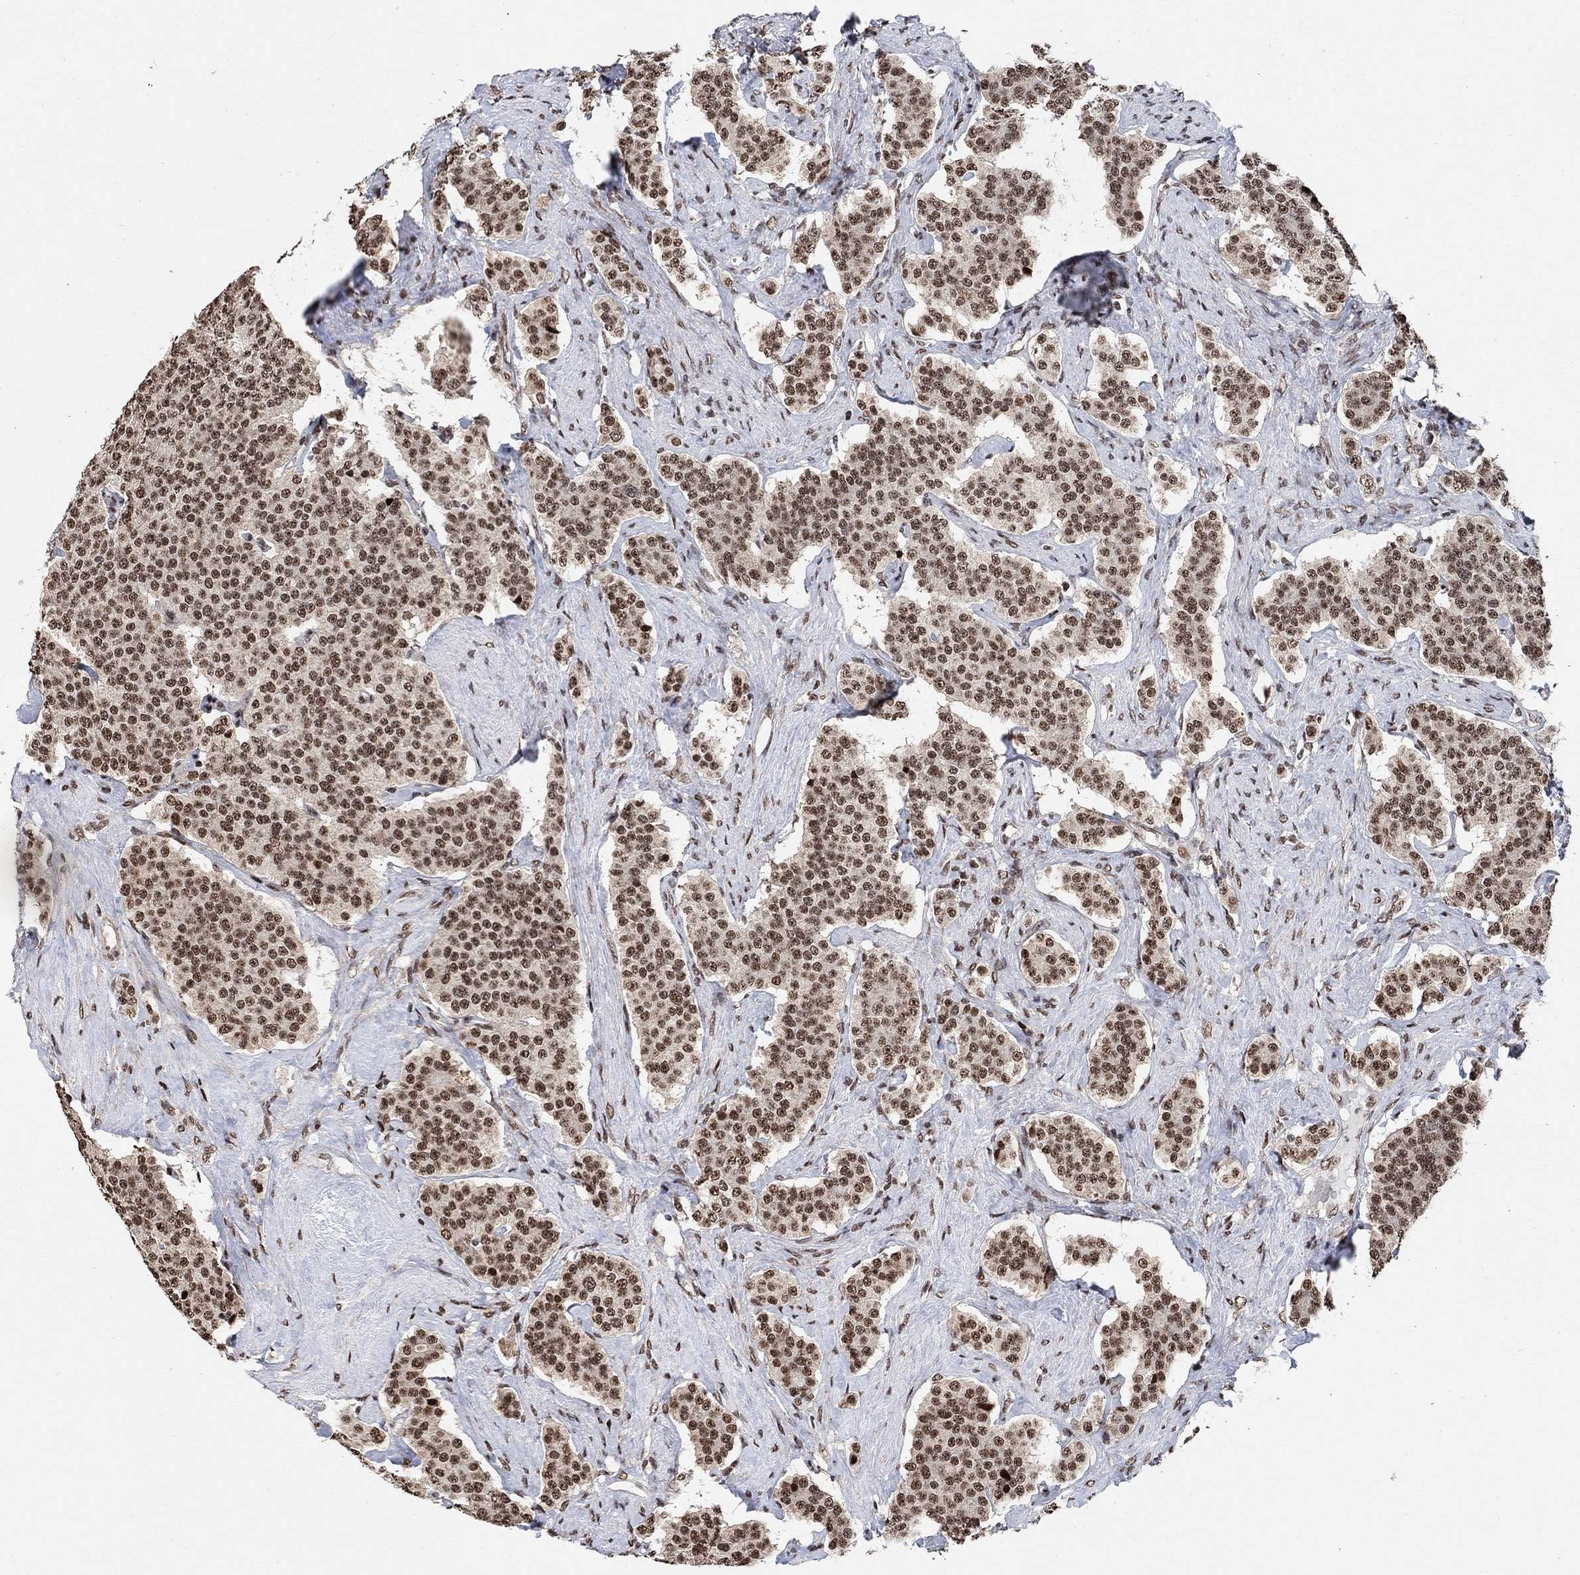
{"staining": {"intensity": "moderate", "quantity": ">75%", "location": "nuclear"}, "tissue": "carcinoid", "cell_type": "Tumor cells", "image_type": "cancer", "snomed": [{"axis": "morphology", "description": "Carcinoid, malignant, NOS"}, {"axis": "topography", "description": "Small intestine"}], "caption": "A micrograph showing moderate nuclear expression in approximately >75% of tumor cells in malignant carcinoid, as visualized by brown immunohistochemical staining.", "gene": "E4F1", "patient": {"sex": "female", "age": 58}}